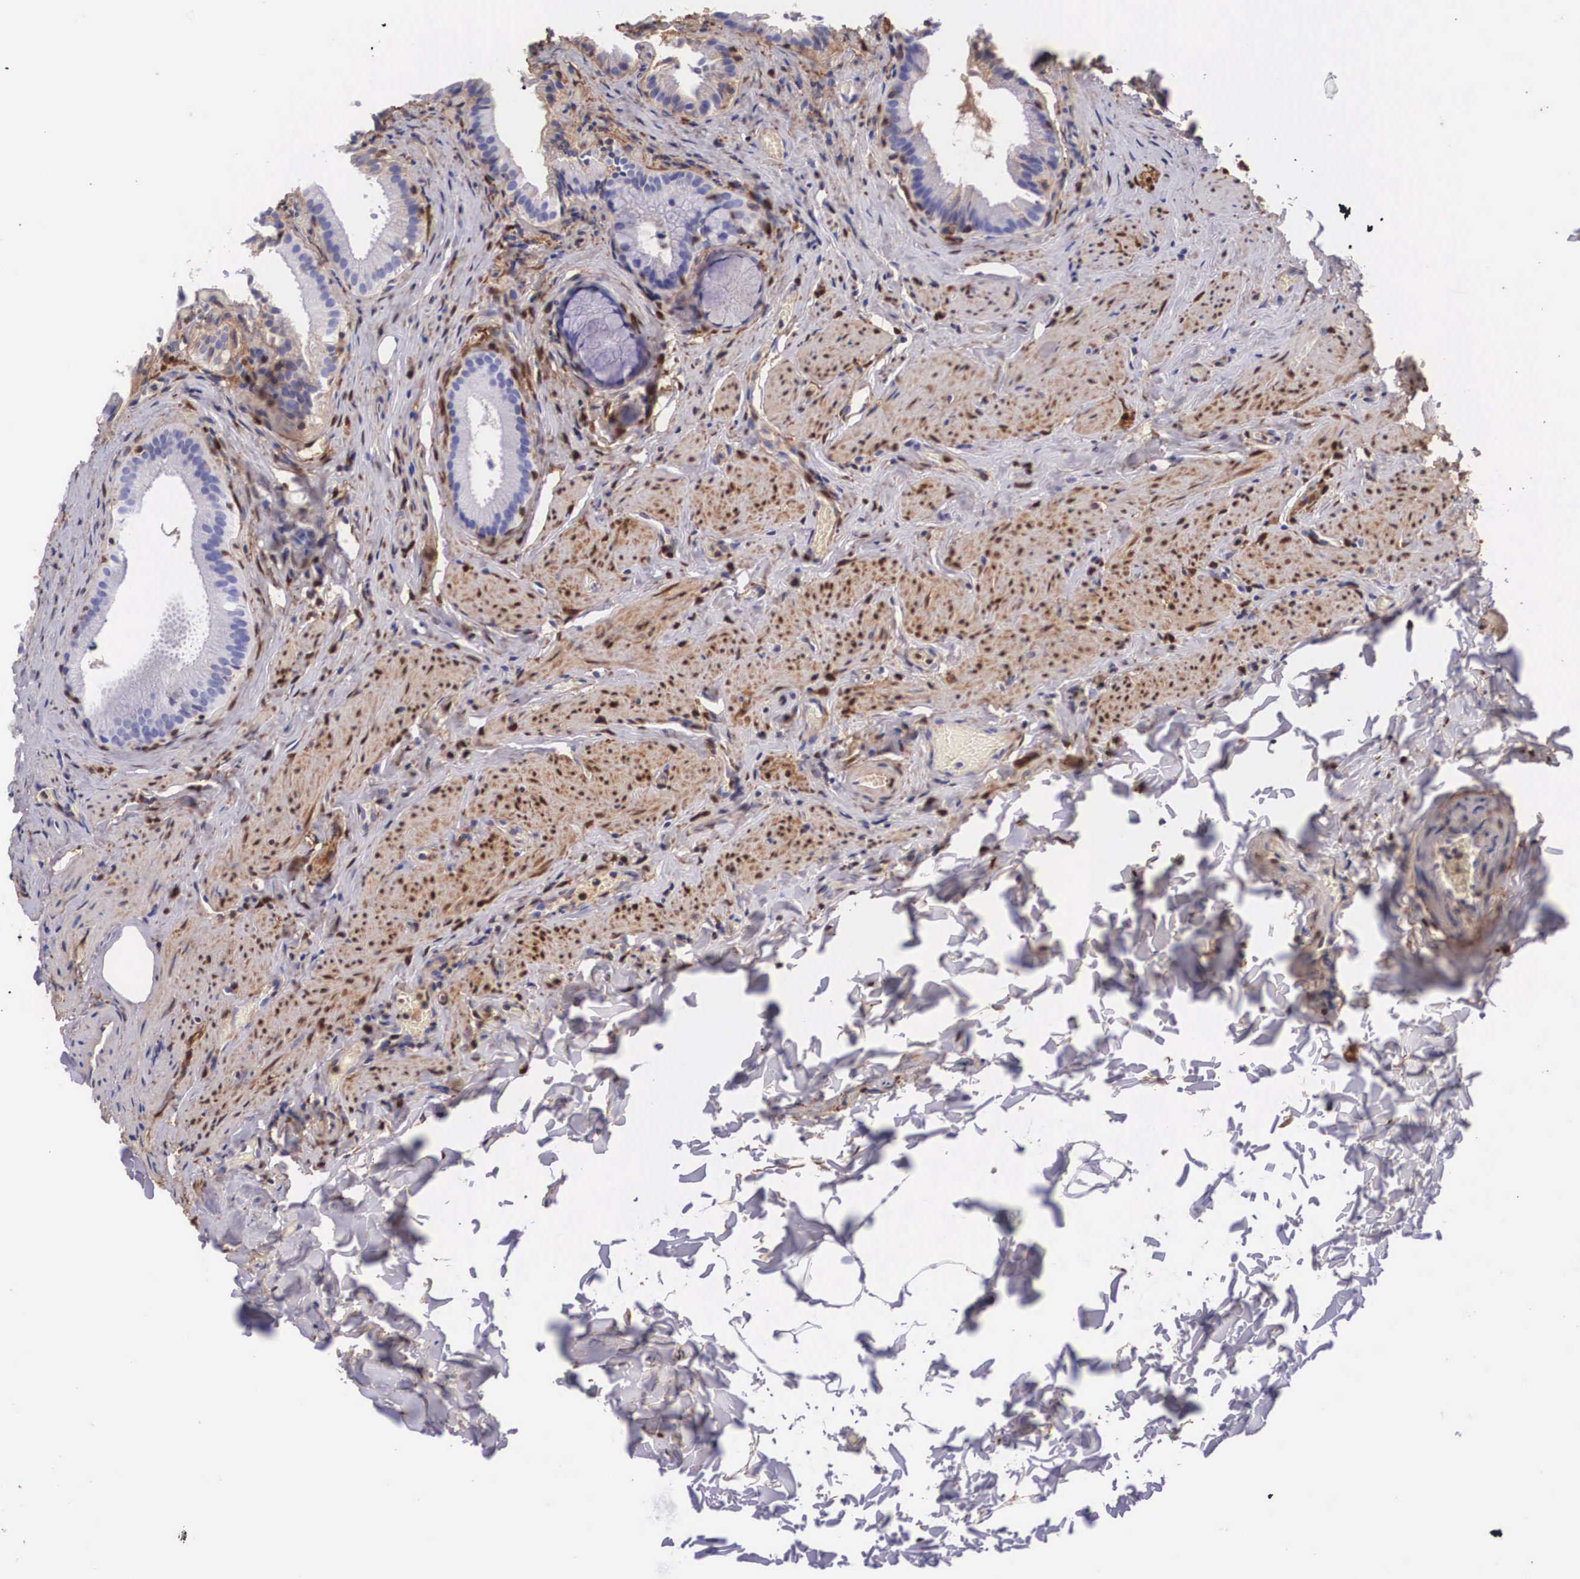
{"staining": {"intensity": "negative", "quantity": "none", "location": "none"}, "tissue": "gallbladder", "cell_type": "Glandular cells", "image_type": "normal", "snomed": [{"axis": "morphology", "description": "Normal tissue, NOS"}, {"axis": "topography", "description": "Gallbladder"}], "caption": "Glandular cells are negative for brown protein staining in normal gallbladder. (IHC, brightfield microscopy, high magnification).", "gene": "LGALS1", "patient": {"sex": "female", "age": 44}}